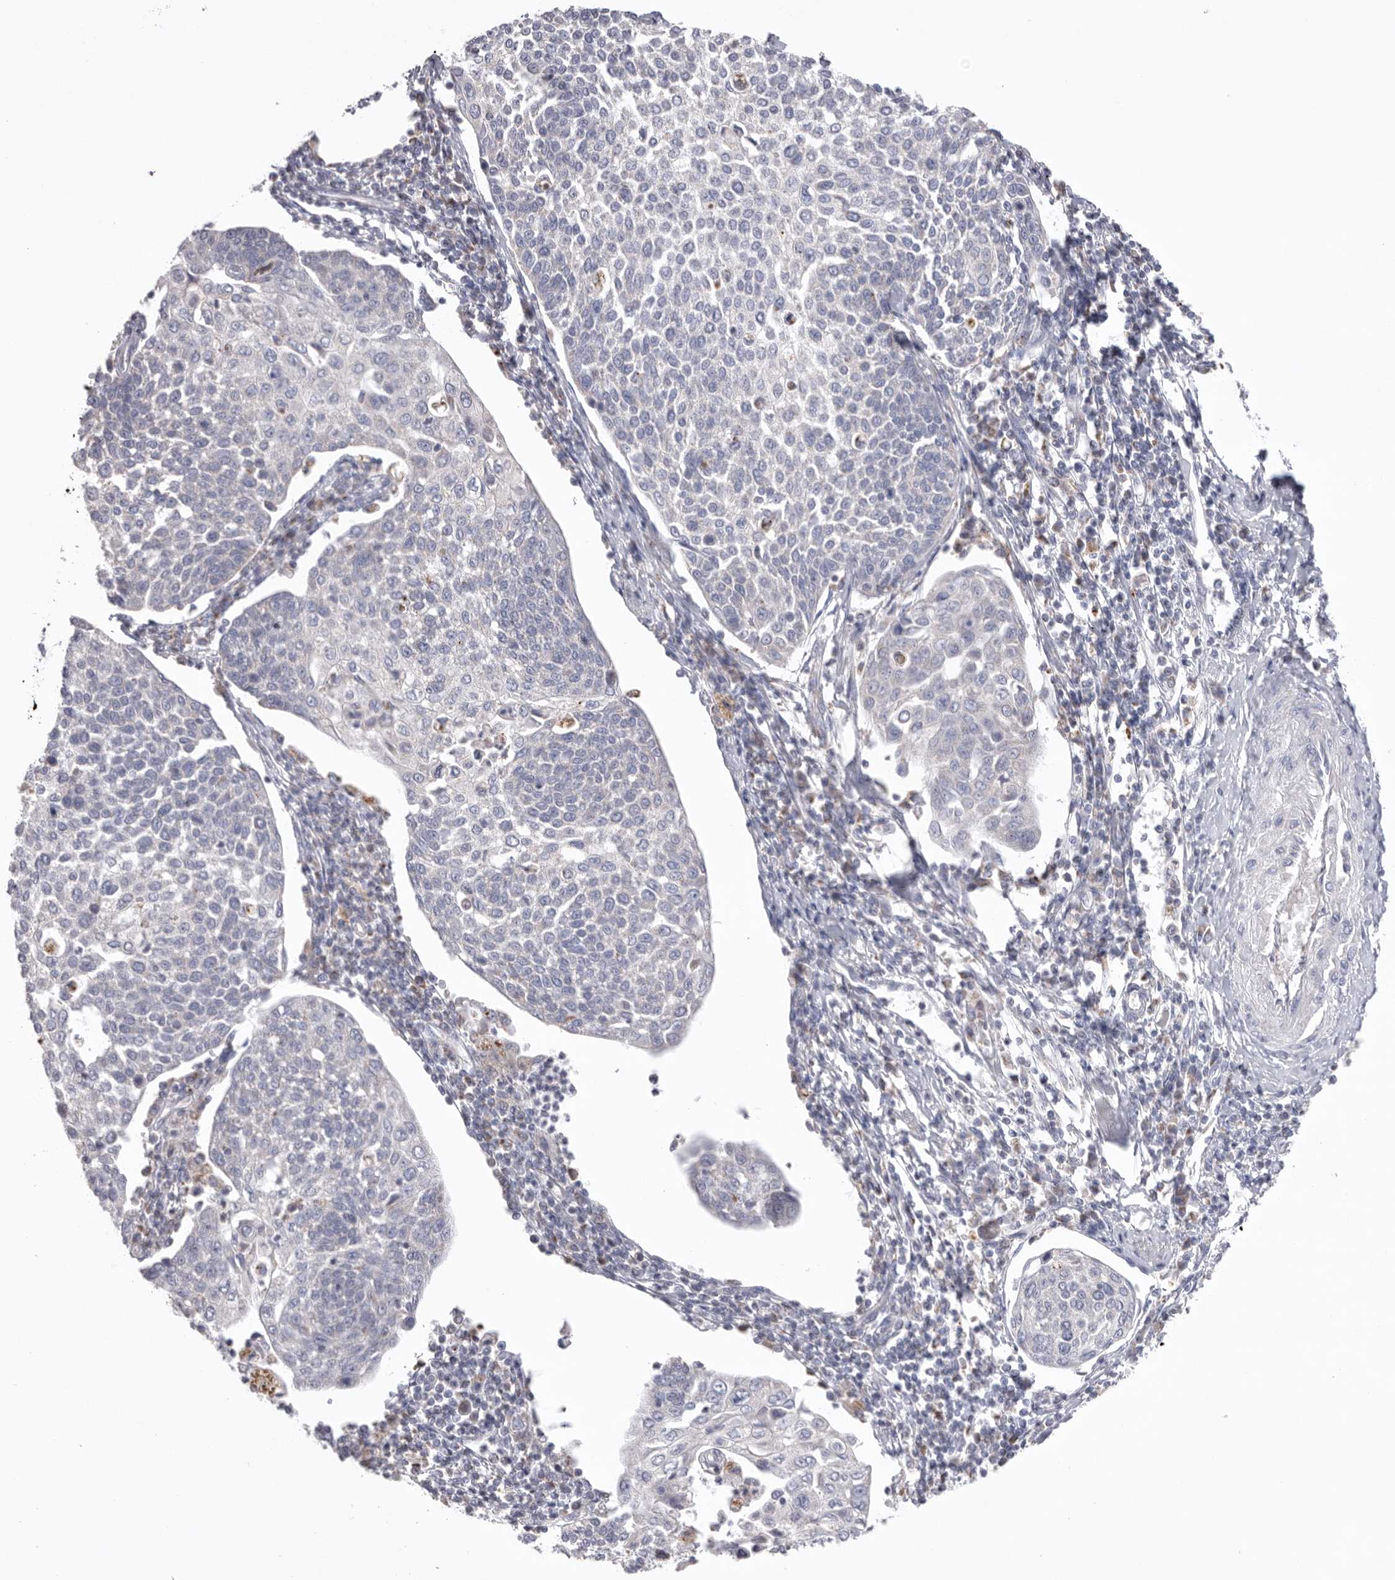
{"staining": {"intensity": "negative", "quantity": "none", "location": "none"}, "tissue": "cervical cancer", "cell_type": "Tumor cells", "image_type": "cancer", "snomed": [{"axis": "morphology", "description": "Squamous cell carcinoma, NOS"}, {"axis": "topography", "description": "Cervix"}], "caption": "DAB immunohistochemical staining of cervical cancer (squamous cell carcinoma) exhibits no significant staining in tumor cells.", "gene": "VDAC3", "patient": {"sex": "female", "age": 34}}